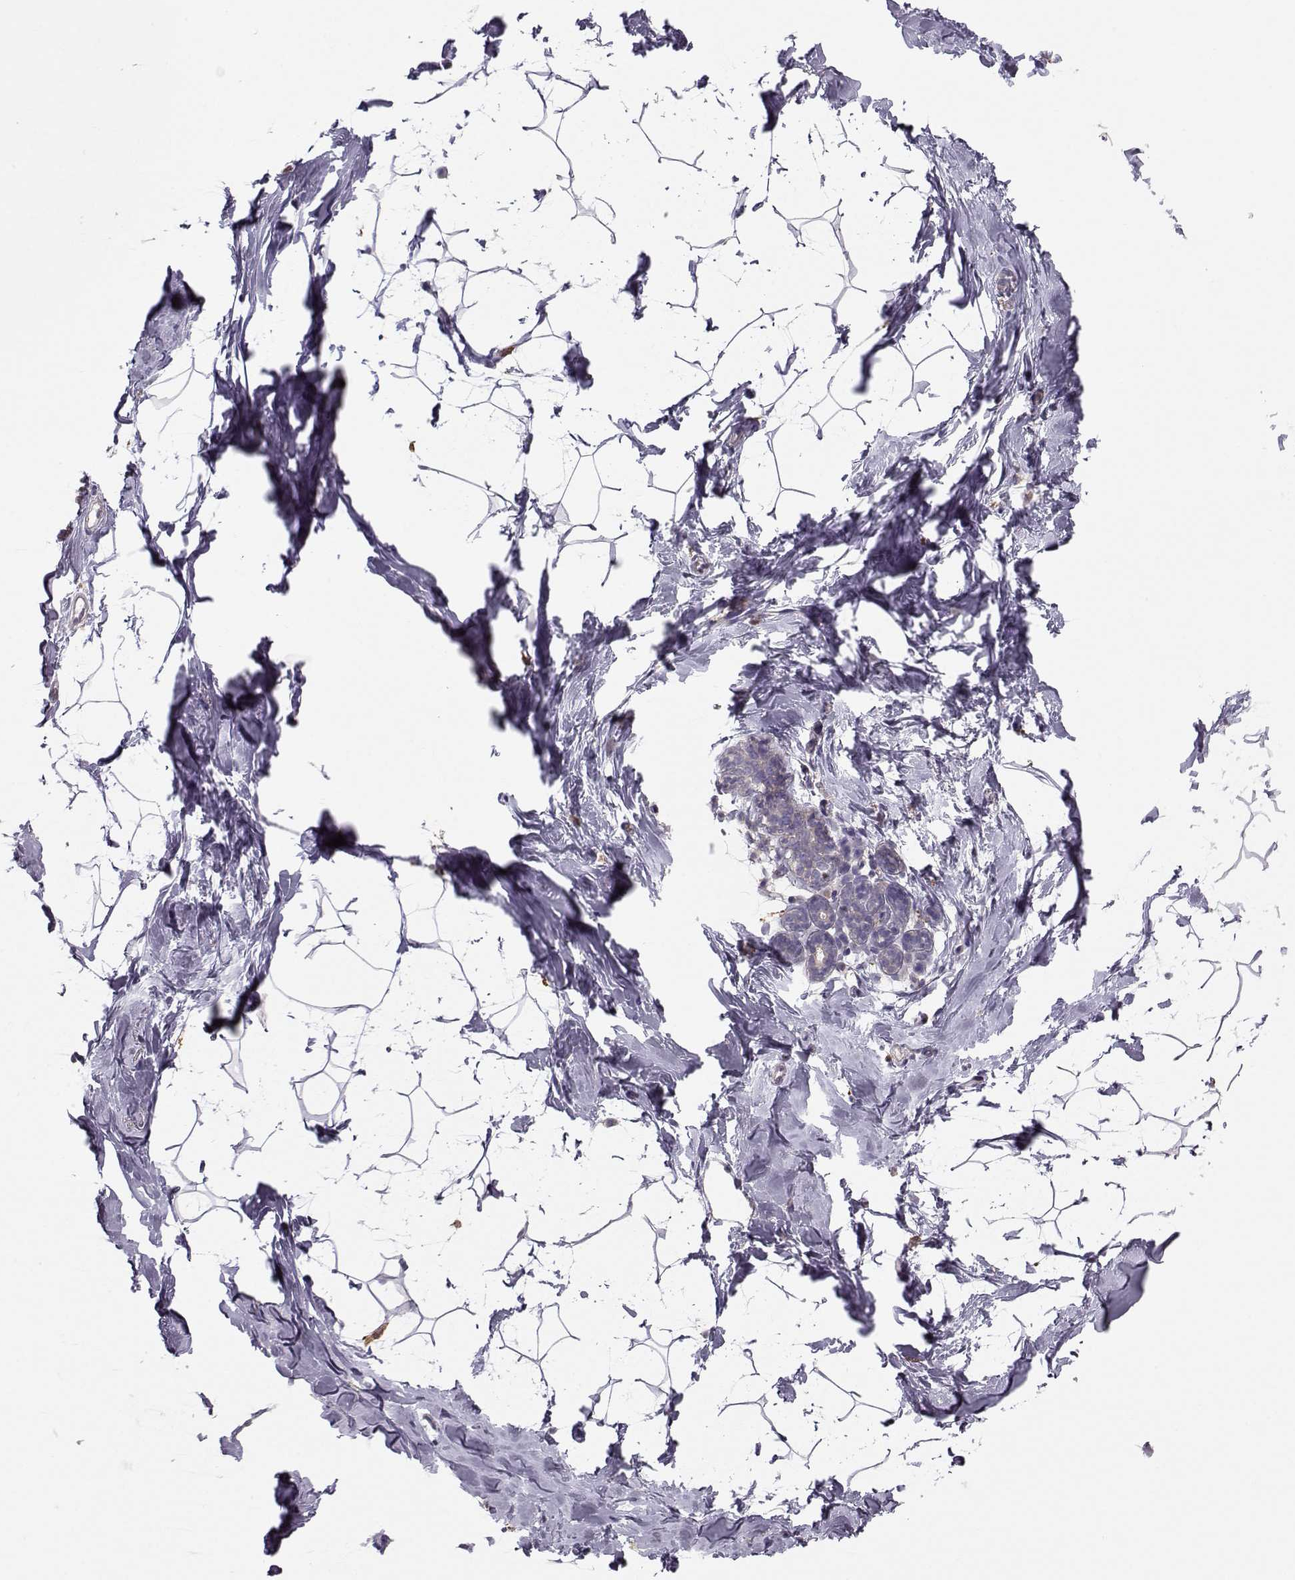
{"staining": {"intensity": "negative", "quantity": "none", "location": "none"}, "tissue": "breast", "cell_type": "Adipocytes", "image_type": "normal", "snomed": [{"axis": "morphology", "description": "Normal tissue, NOS"}, {"axis": "topography", "description": "Breast"}], "caption": "This histopathology image is of normal breast stained with IHC to label a protein in brown with the nuclei are counter-stained blue. There is no staining in adipocytes.", "gene": "ASB16", "patient": {"sex": "female", "age": 32}}